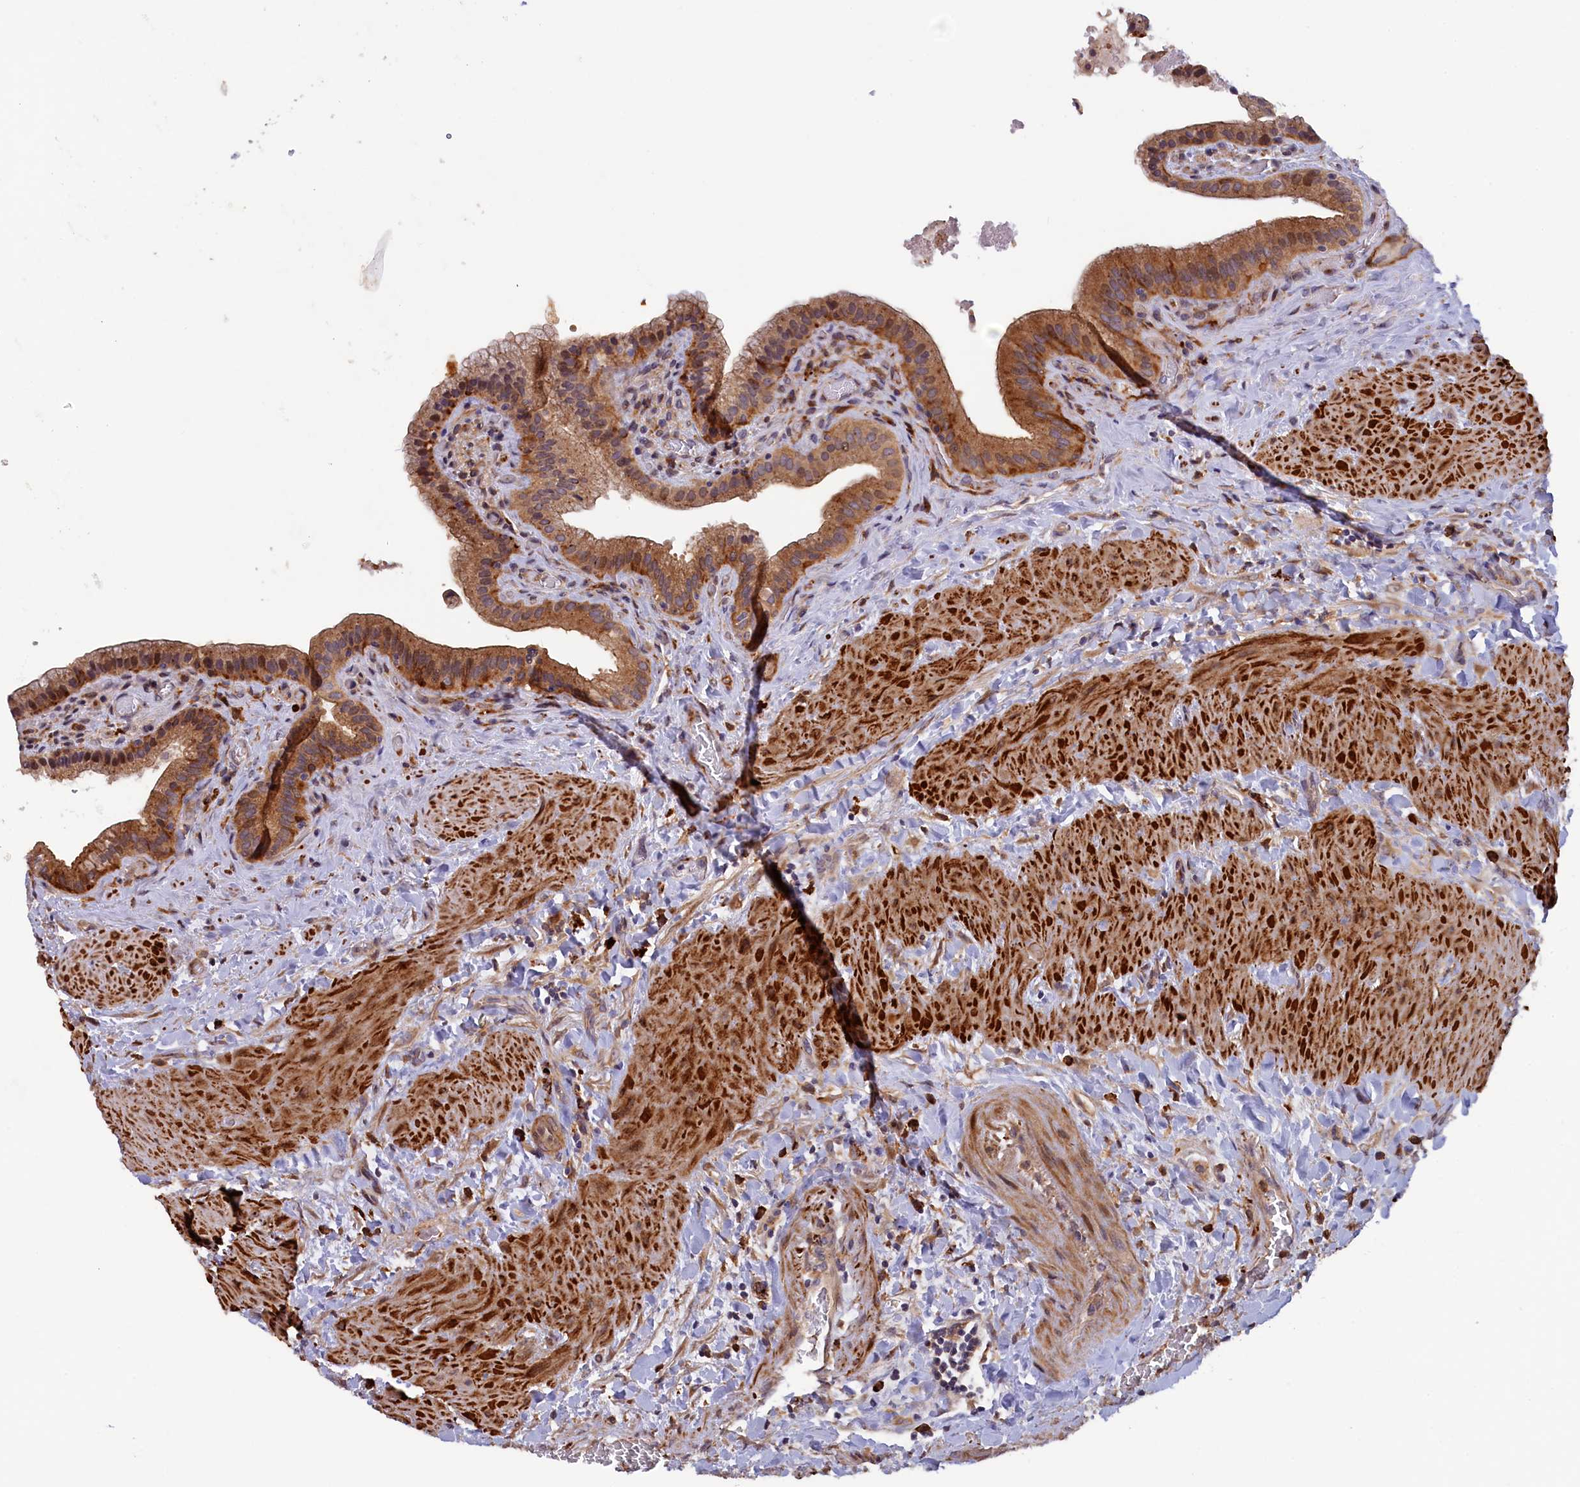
{"staining": {"intensity": "strong", "quantity": ">75%", "location": "cytoplasmic/membranous"}, "tissue": "gallbladder", "cell_type": "Glandular cells", "image_type": "normal", "snomed": [{"axis": "morphology", "description": "Normal tissue, NOS"}, {"axis": "topography", "description": "Gallbladder"}], "caption": "Immunohistochemical staining of normal human gallbladder reveals strong cytoplasmic/membranous protein positivity in about >75% of glandular cells. (DAB IHC, brown staining for protein, blue staining for nuclei).", "gene": "FERMT1", "patient": {"sex": "male", "age": 24}}